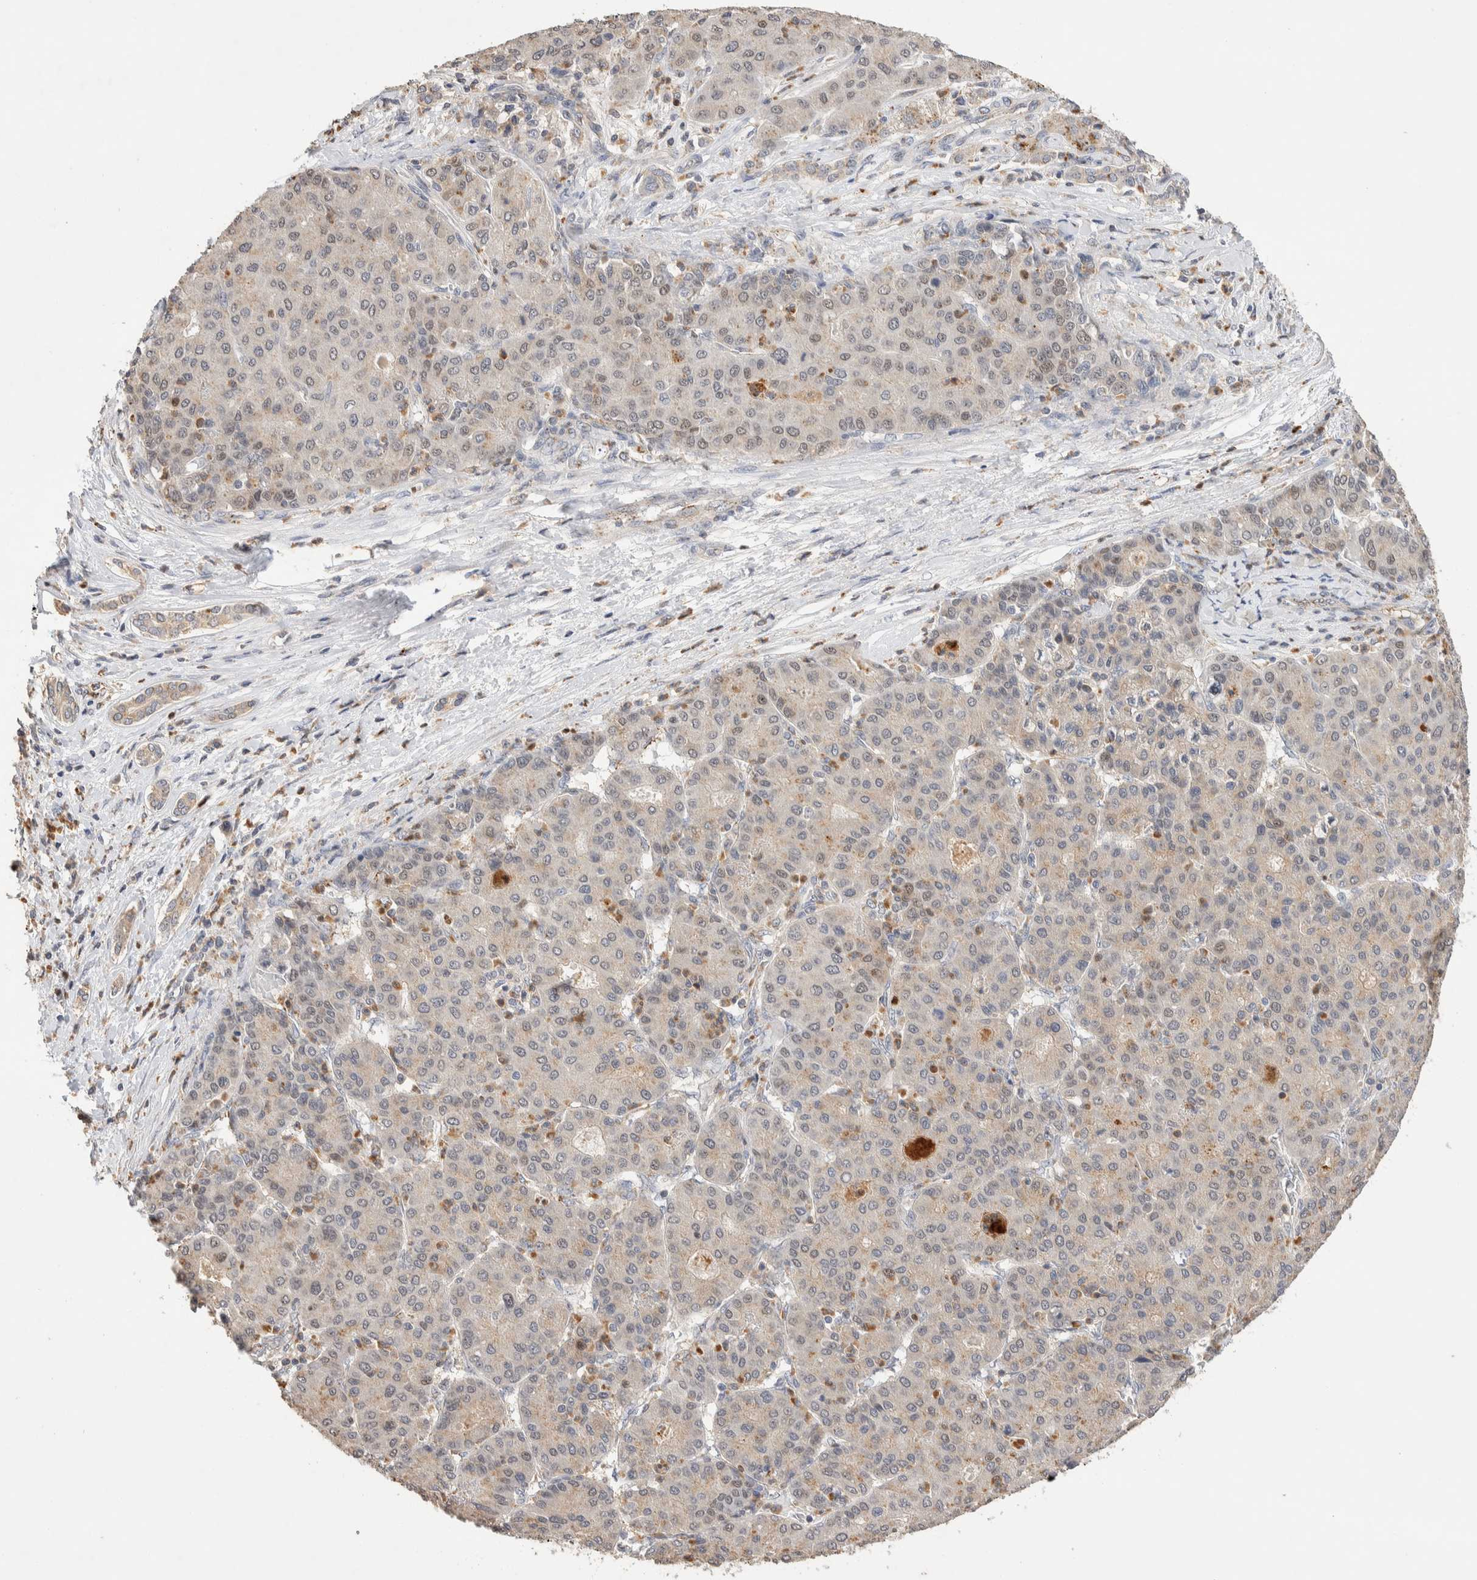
{"staining": {"intensity": "weak", "quantity": "25%-75%", "location": "nuclear"}, "tissue": "liver cancer", "cell_type": "Tumor cells", "image_type": "cancer", "snomed": [{"axis": "morphology", "description": "Carcinoma, Hepatocellular, NOS"}, {"axis": "topography", "description": "Liver"}], "caption": "Liver cancer stained with immunohistochemistry displays weak nuclear positivity in approximately 25%-75% of tumor cells. (brown staining indicates protein expression, while blue staining denotes nuclei).", "gene": "NSMAF", "patient": {"sex": "male", "age": 65}}